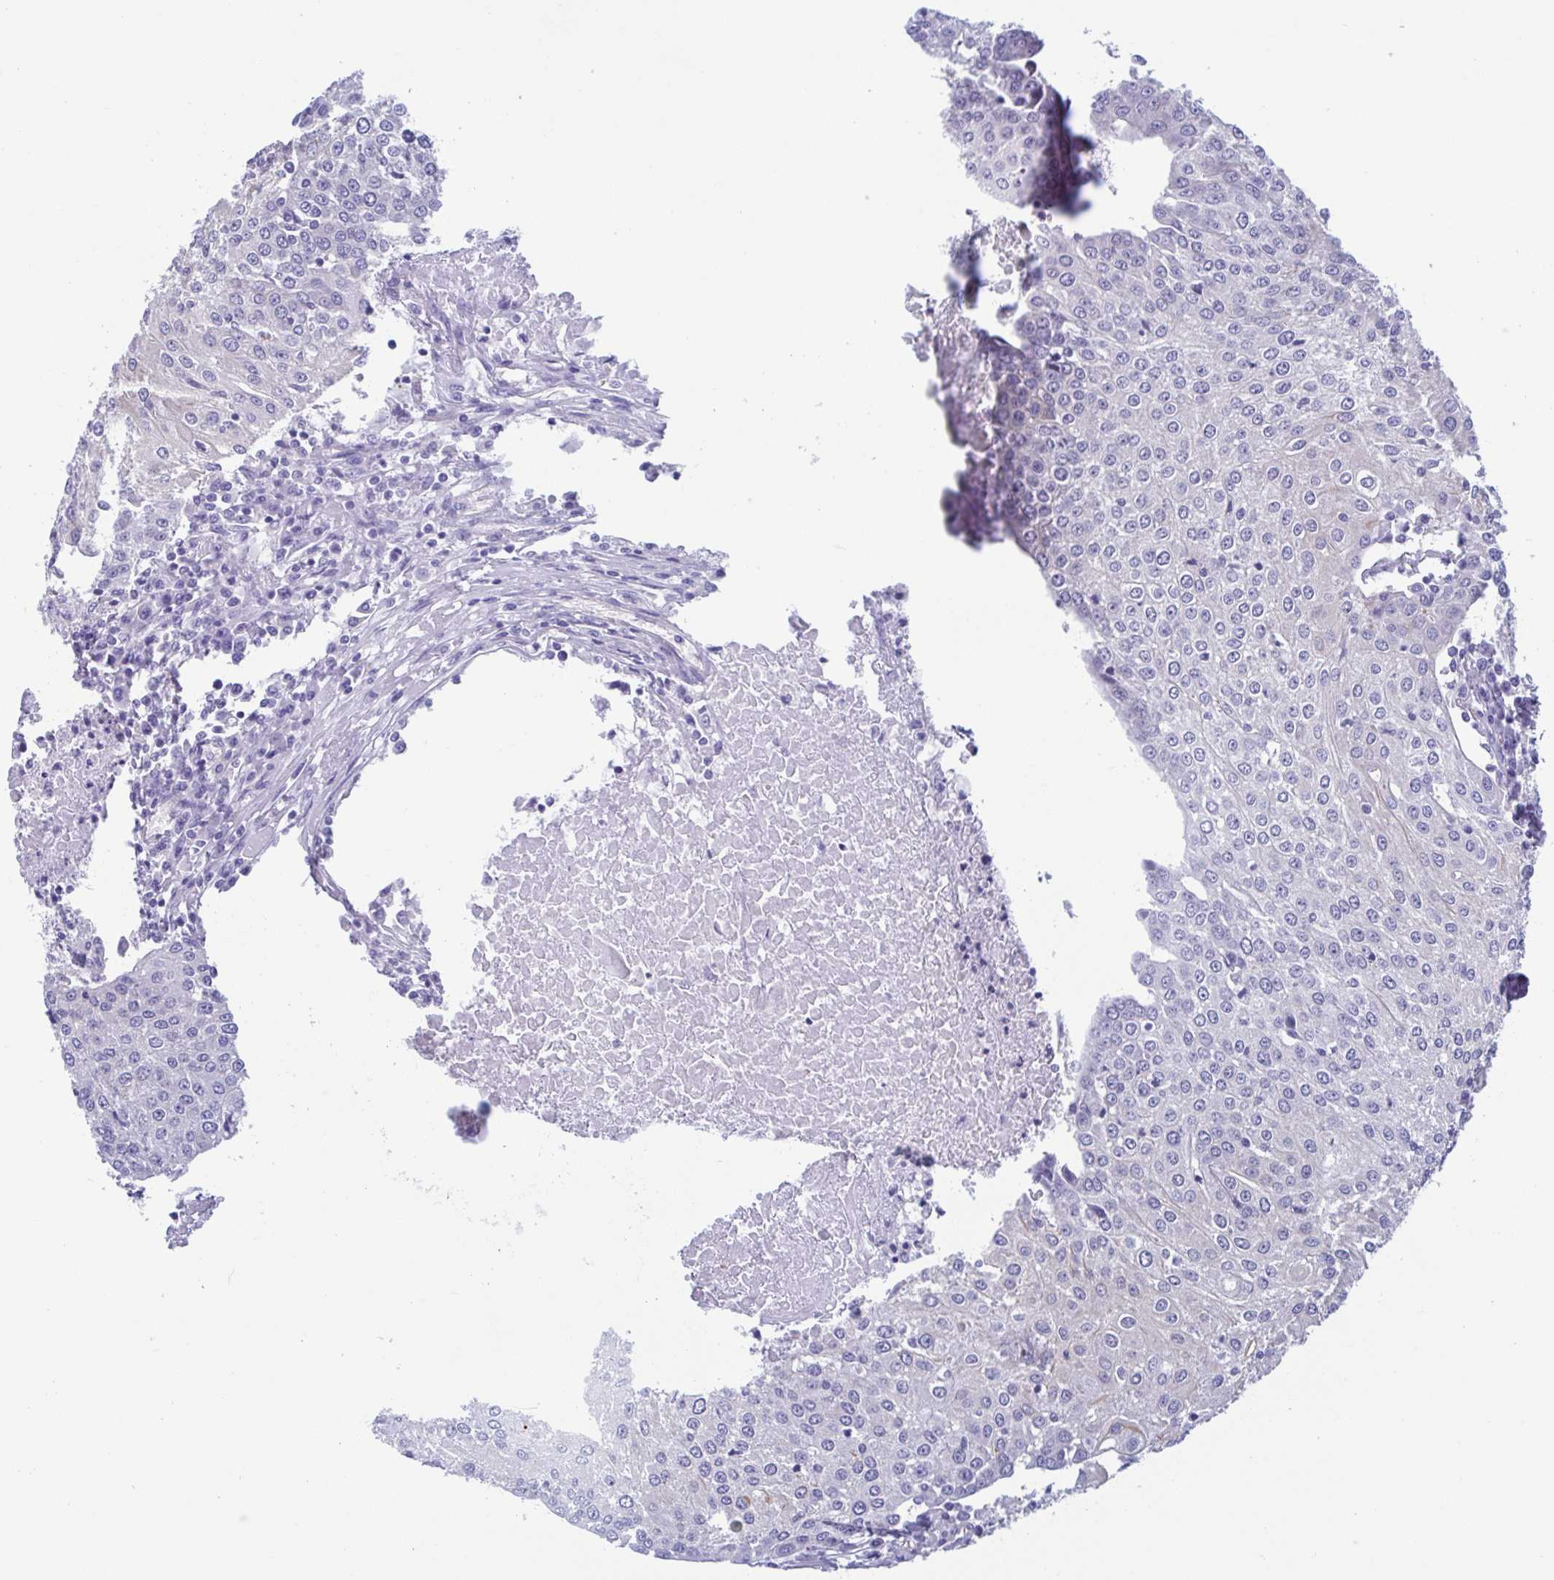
{"staining": {"intensity": "negative", "quantity": "none", "location": "none"}, "tissue": "urothelial cancer", "cell_type": "Tumor cells", "image_type": "cancer", "snomed": [{"axis": "morphology", "description": "Urothelial carcinoma, High grade"}, {"axis": "topography", "description": "Urinary bladder"}], "caption": "High-grade urothelial carcinoma was stained to show a protein in brown. There is no significant expression in tumor cells.", "gene": "MORC4", "patient": {"sex": "female", "age": 85}}